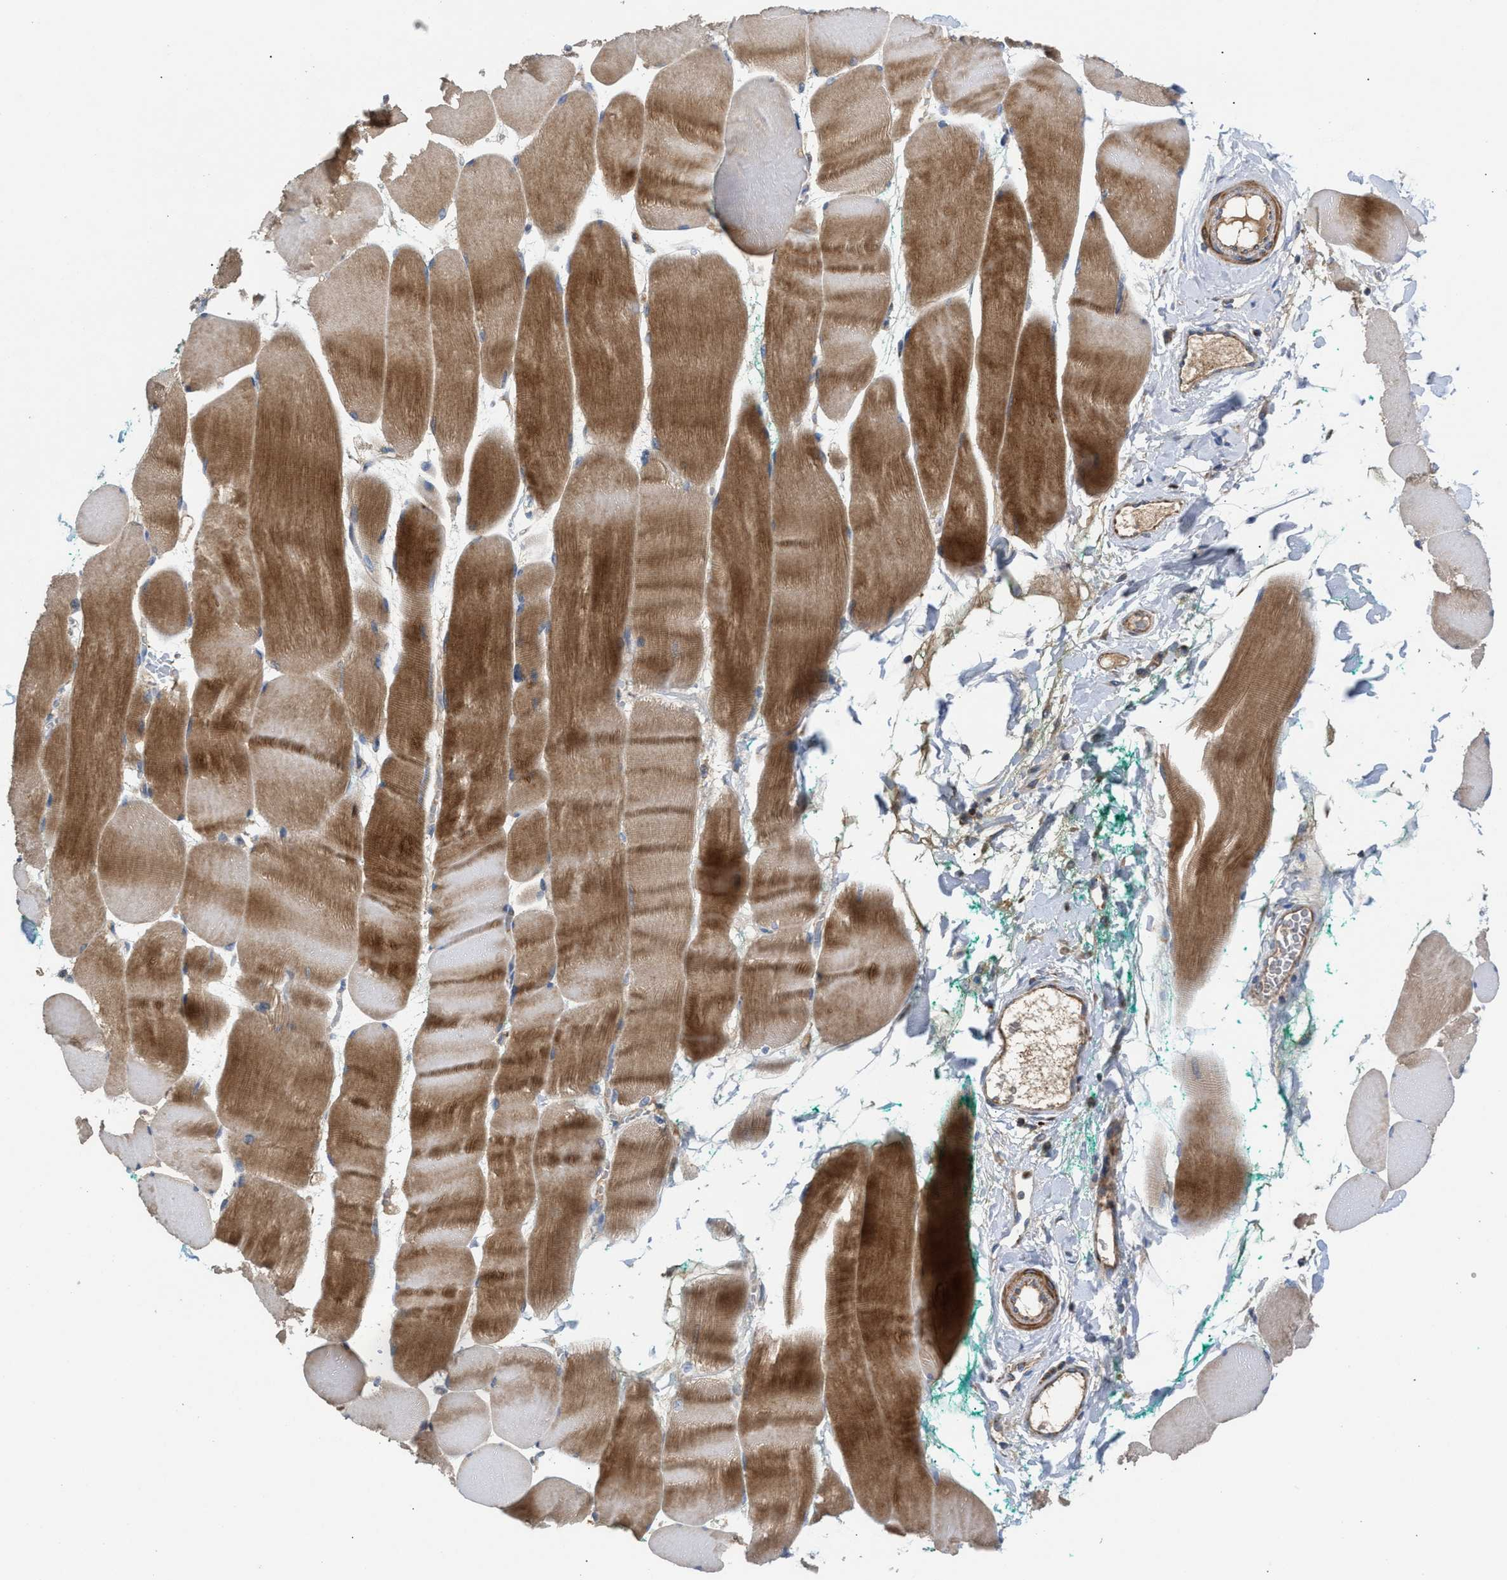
{"staining": {"intensity": "moderate", "quantity": ">75%", "location": "cytoplasmic/membranous"}, "tissue": "skeletal muscle", "cell_type": "Myocytes", "image_type": "normal", "snomed": [{"axis": "morphology", "description": "Normal tissue, NOS"}, {"axis": "morphology", "description": "Squamous cell carcinoma, NOS"}, {"axis": "topography", "description": "Skeletal muscle"}], "caption": "DAB (3,3'-diaminobenzidine) immunohistochemical staining of benign human skeletal muscle displays moderate cytoplasmic/membranous protein expression in approximately >75% of myocytes.", "gene": "TACO1", "patient": {"sex": "male", "age": 51}}